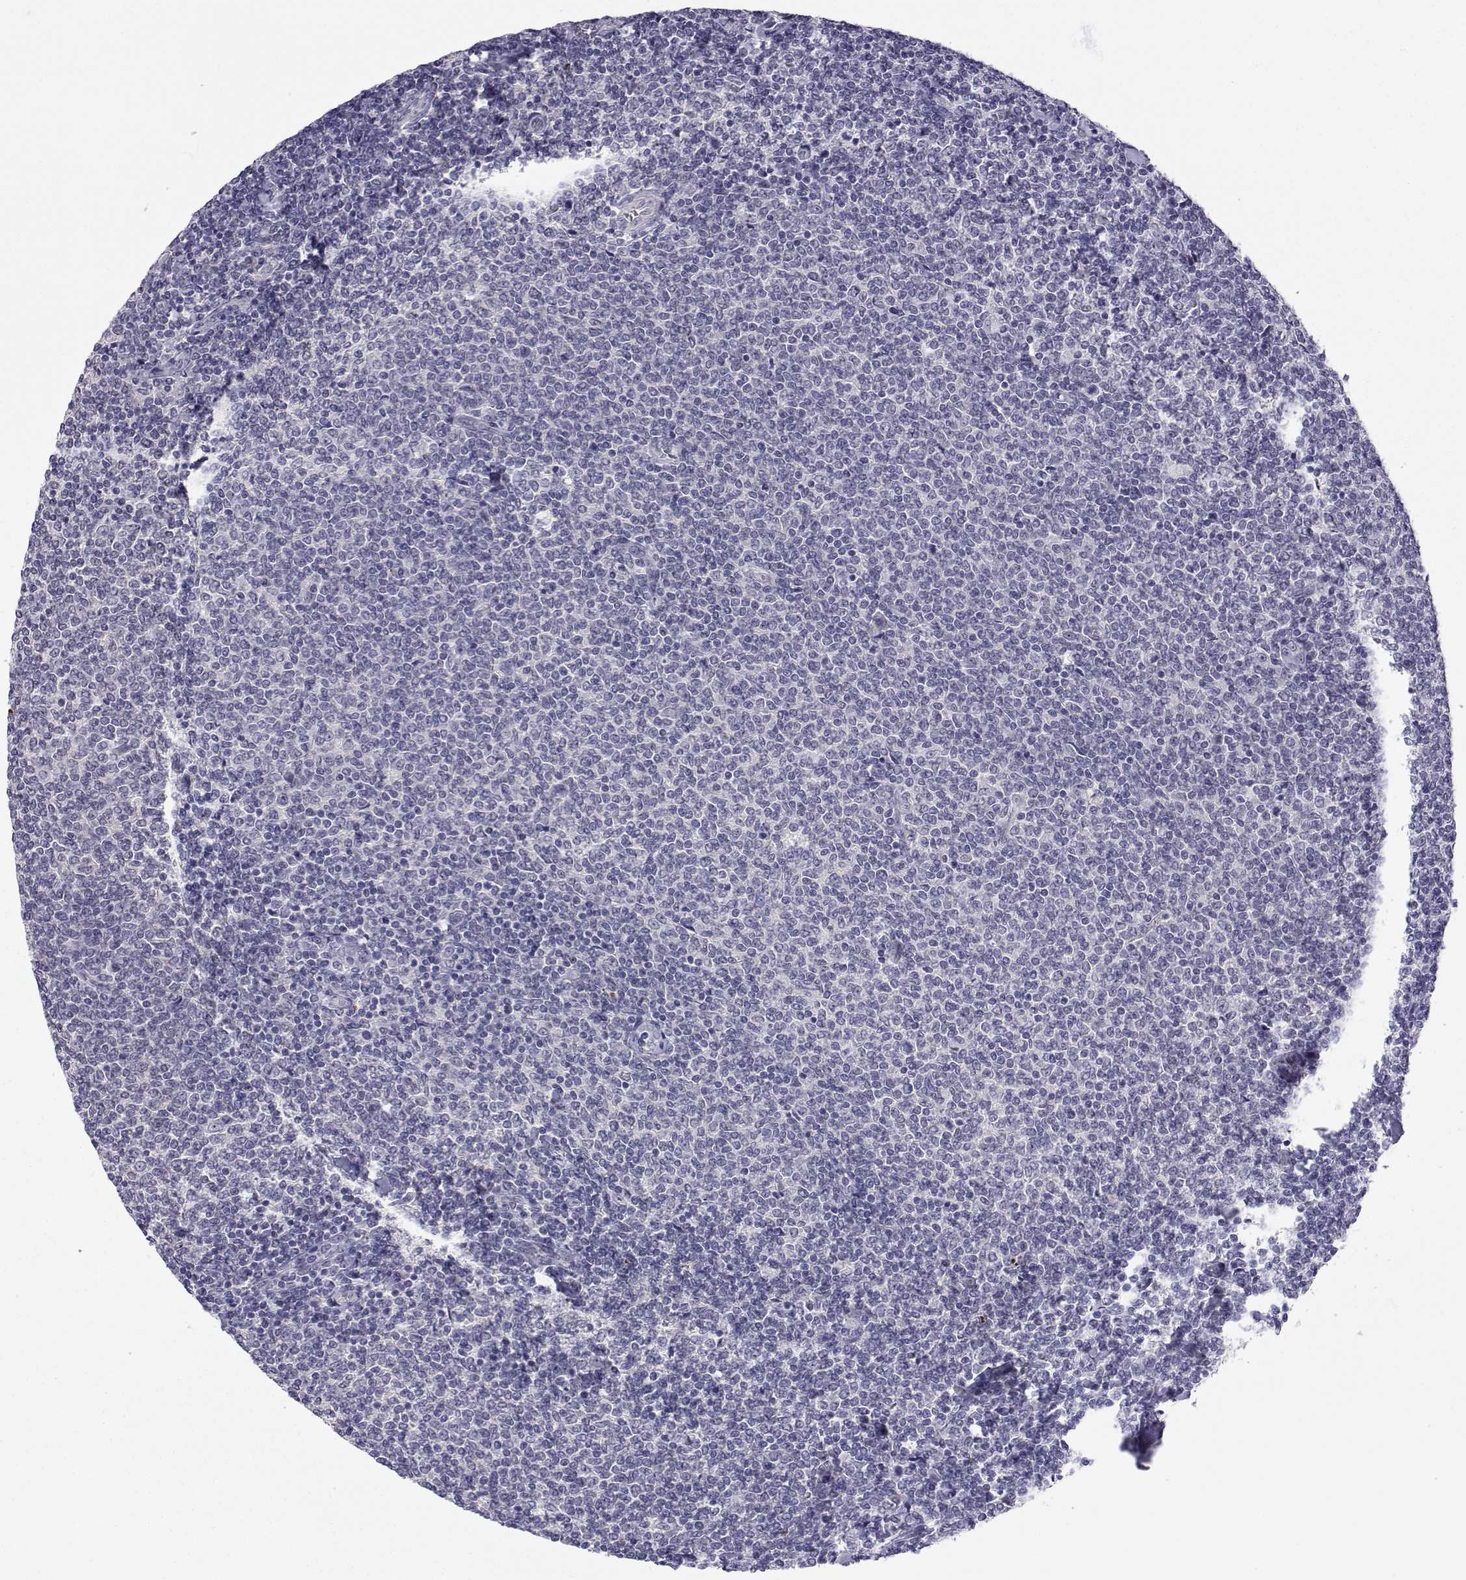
{"staining": {"intensity": "negative", "quantity": "none", "location": "none"}, "tissue": "lymphoma", "cell_type": "Tumor cells", "image_type": "cancer", "snomed": [{"axis": "morphology", "description": "Malignant lymphoma, non-Hodgkin's type, Low grade"}, {"axis": "topography", "description": "Lymph node"}], "caption": "Malignant lymphoma, non-Hodgkin's type (low-grade) stained for a protein using immunohistochemistry shows no positivity tumor cells.", "gene": "SLC6A3", "patient": {"sex": "male", "age": 52}}